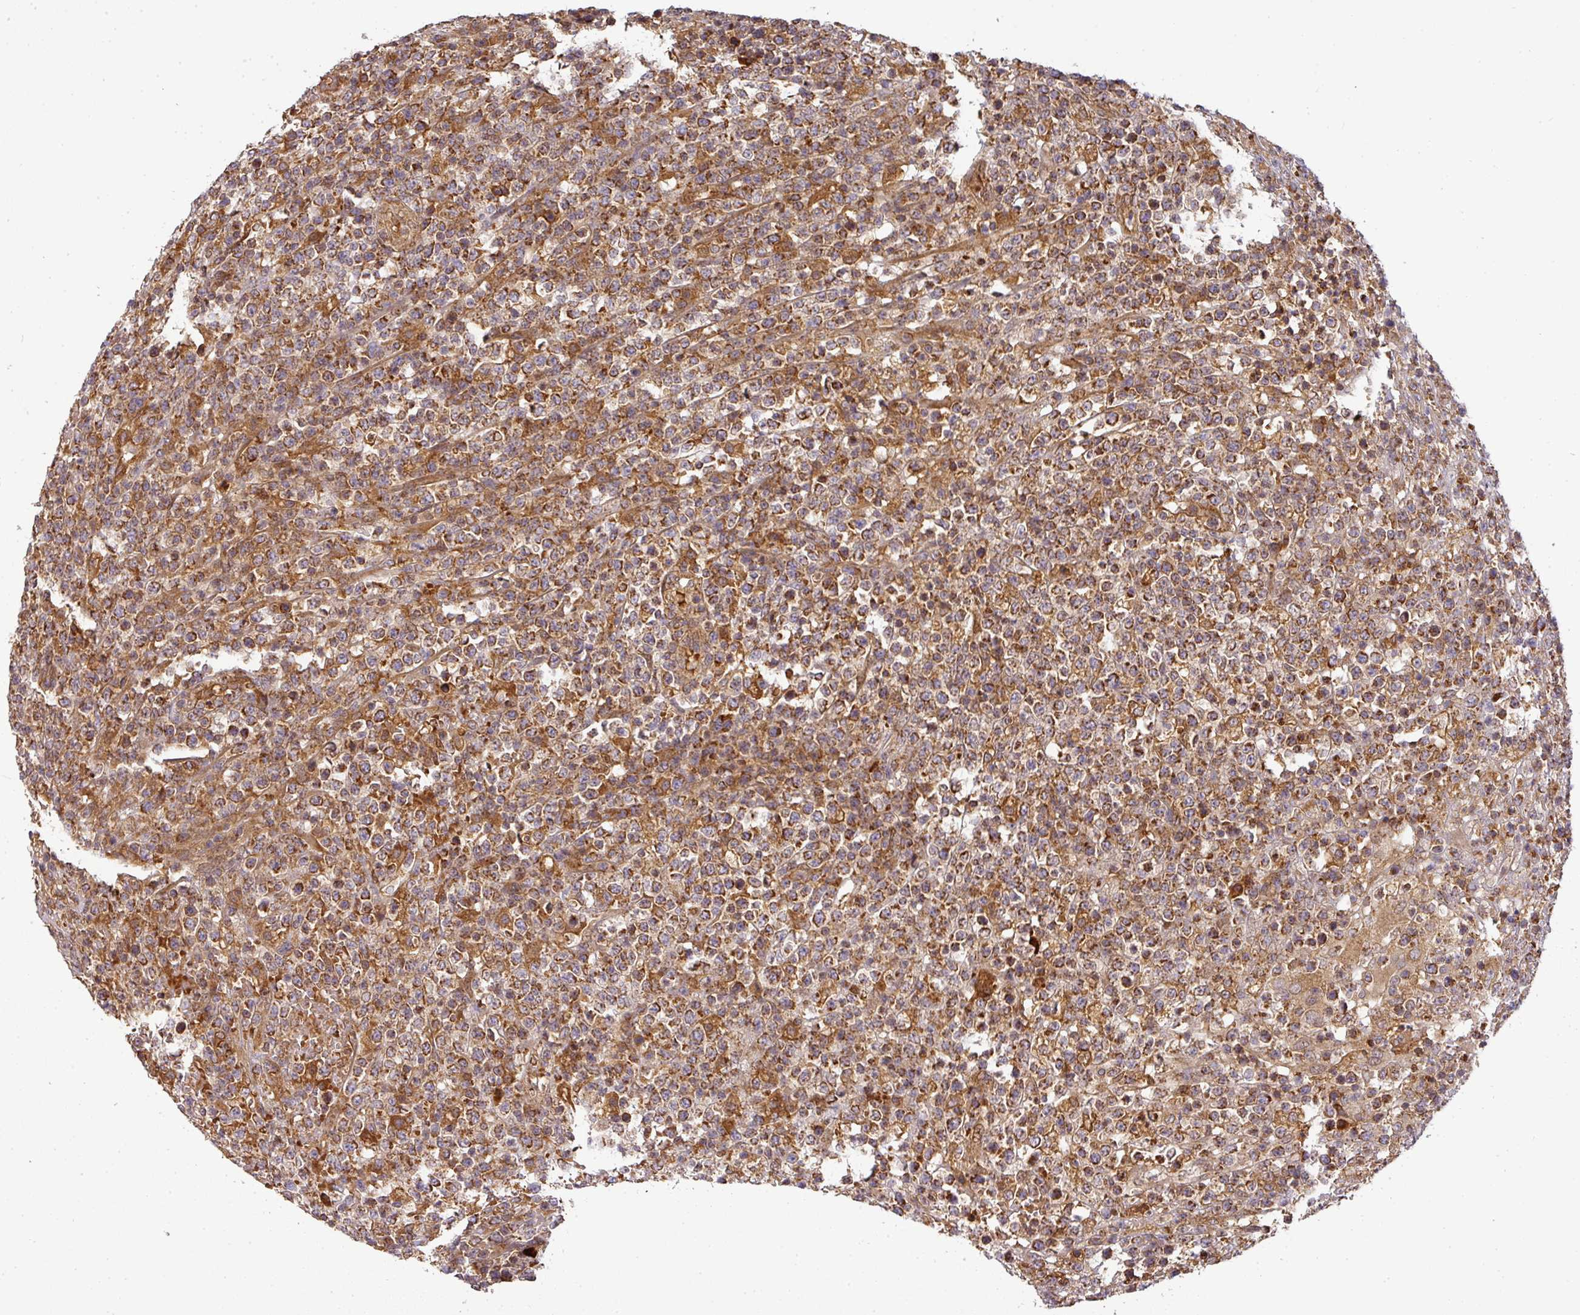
{"staining": {"intensity": "strong", "quantity": ">75%", "location": "cytoplasmic/membranous"}, "tissue": "lymphoma", "cell_type": "Tumor cells", "image_type": "cancer", "snomed": [{"axis": "morphology", "description": "Malignant lymphoma, non-Hodgkin's type, High grade"}, {"axis": "topography", "description": "Colon"}], "caption": "A high amount of strong cytoplasmic/membranous positivity is seen in about >75% of tumor cells in high-grade malignant lymphoma, non-Hodgkin's type tissue.", "gene": "MALSU1", "patient": {"sex": "female", "age": 53}}